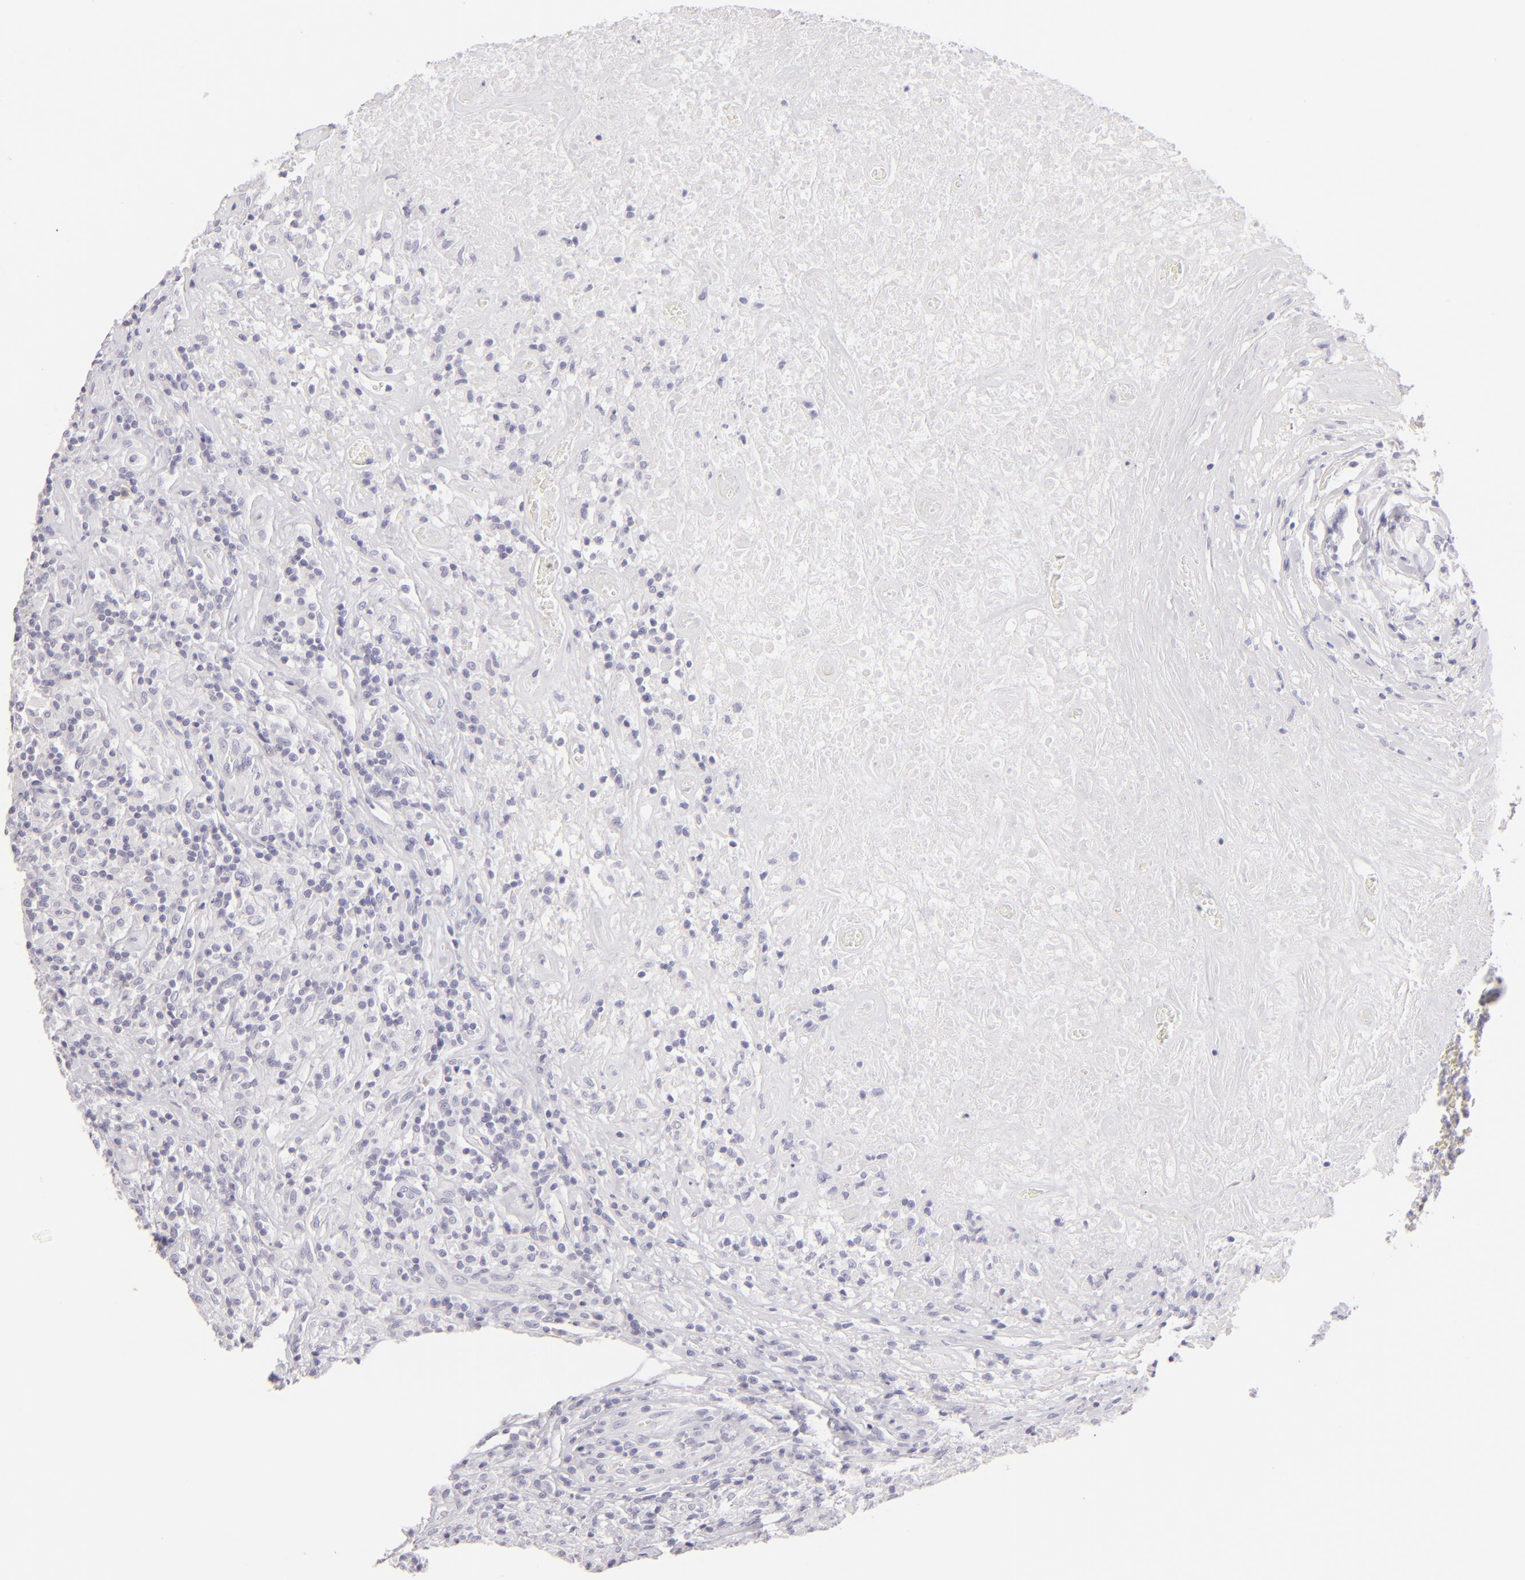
{"staining": {"intensity": "negative", "quantity": "none", "location": "none"}, "tissue": "lymphoma", "cell_type": "Tumor cells", "image_type": "cancer", "snomed": [{"axis": "morphology", "description": "Hodgkin's disease, NOS"}, {"axis": "topography", "description": "Lymph node"}], "caption": "The histopathology image displays no significant expression in tumor cells of lymphoma.", "gene": "CLDN4", "patient": {"sex": "male", "age": 46}}